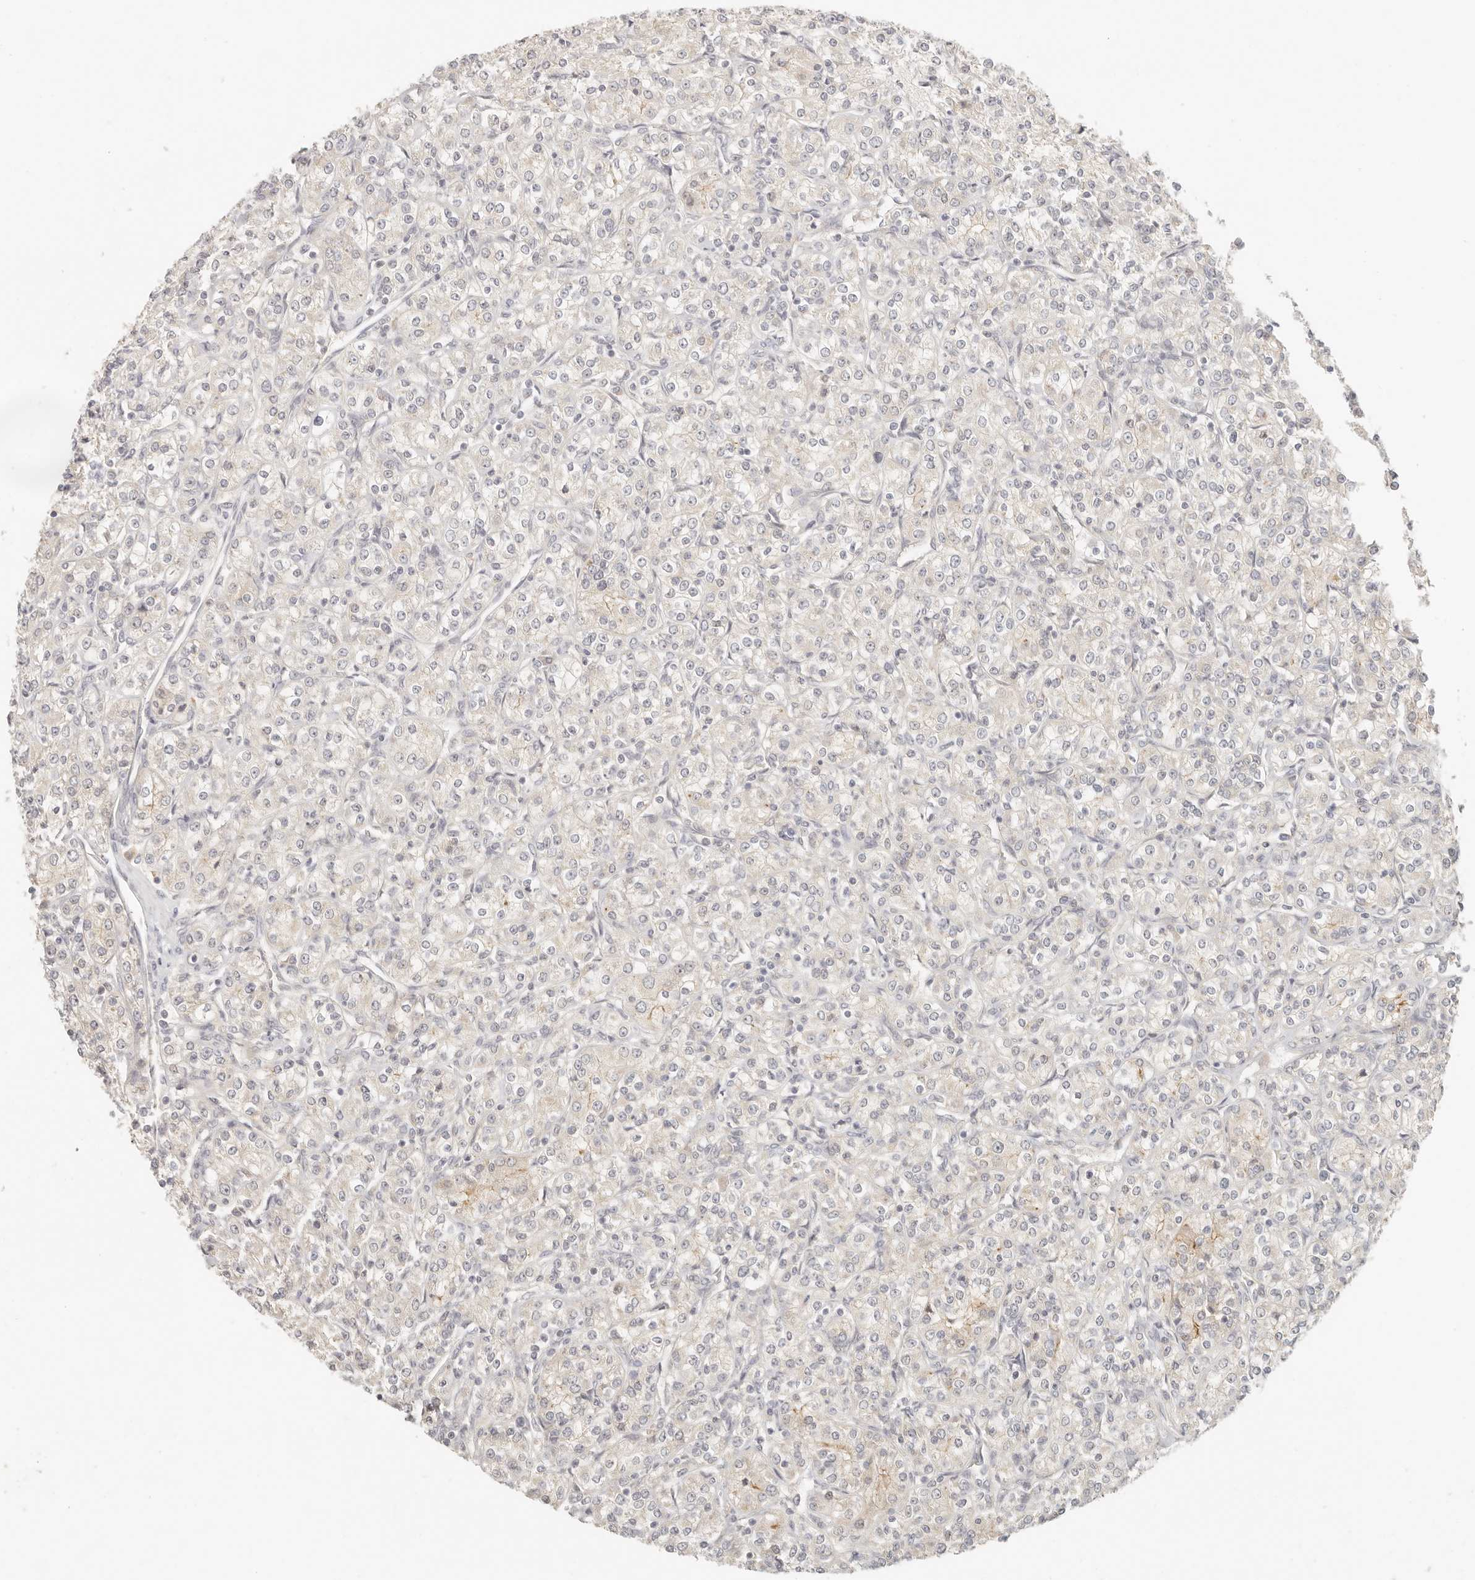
{"staining": {"intensity": "negative", "quantity": "none", "location": "none"}, "tissue": "renal cancer", "cell_type": "Tumor cells", "image_type": "cancer", "snomed": [{"axis": "morphology", "description": "Adenocarcinoma, NOS"}, {"axis": "topography", "description": "Kidney"}], "caption": "Immunohistochemistry image of renal adenocarcinoma stained for a protein (brown), which demonstrates no expression in tumor cells.", "gene": "INTS11", "patient": {"sex": "male", "age": 77}}